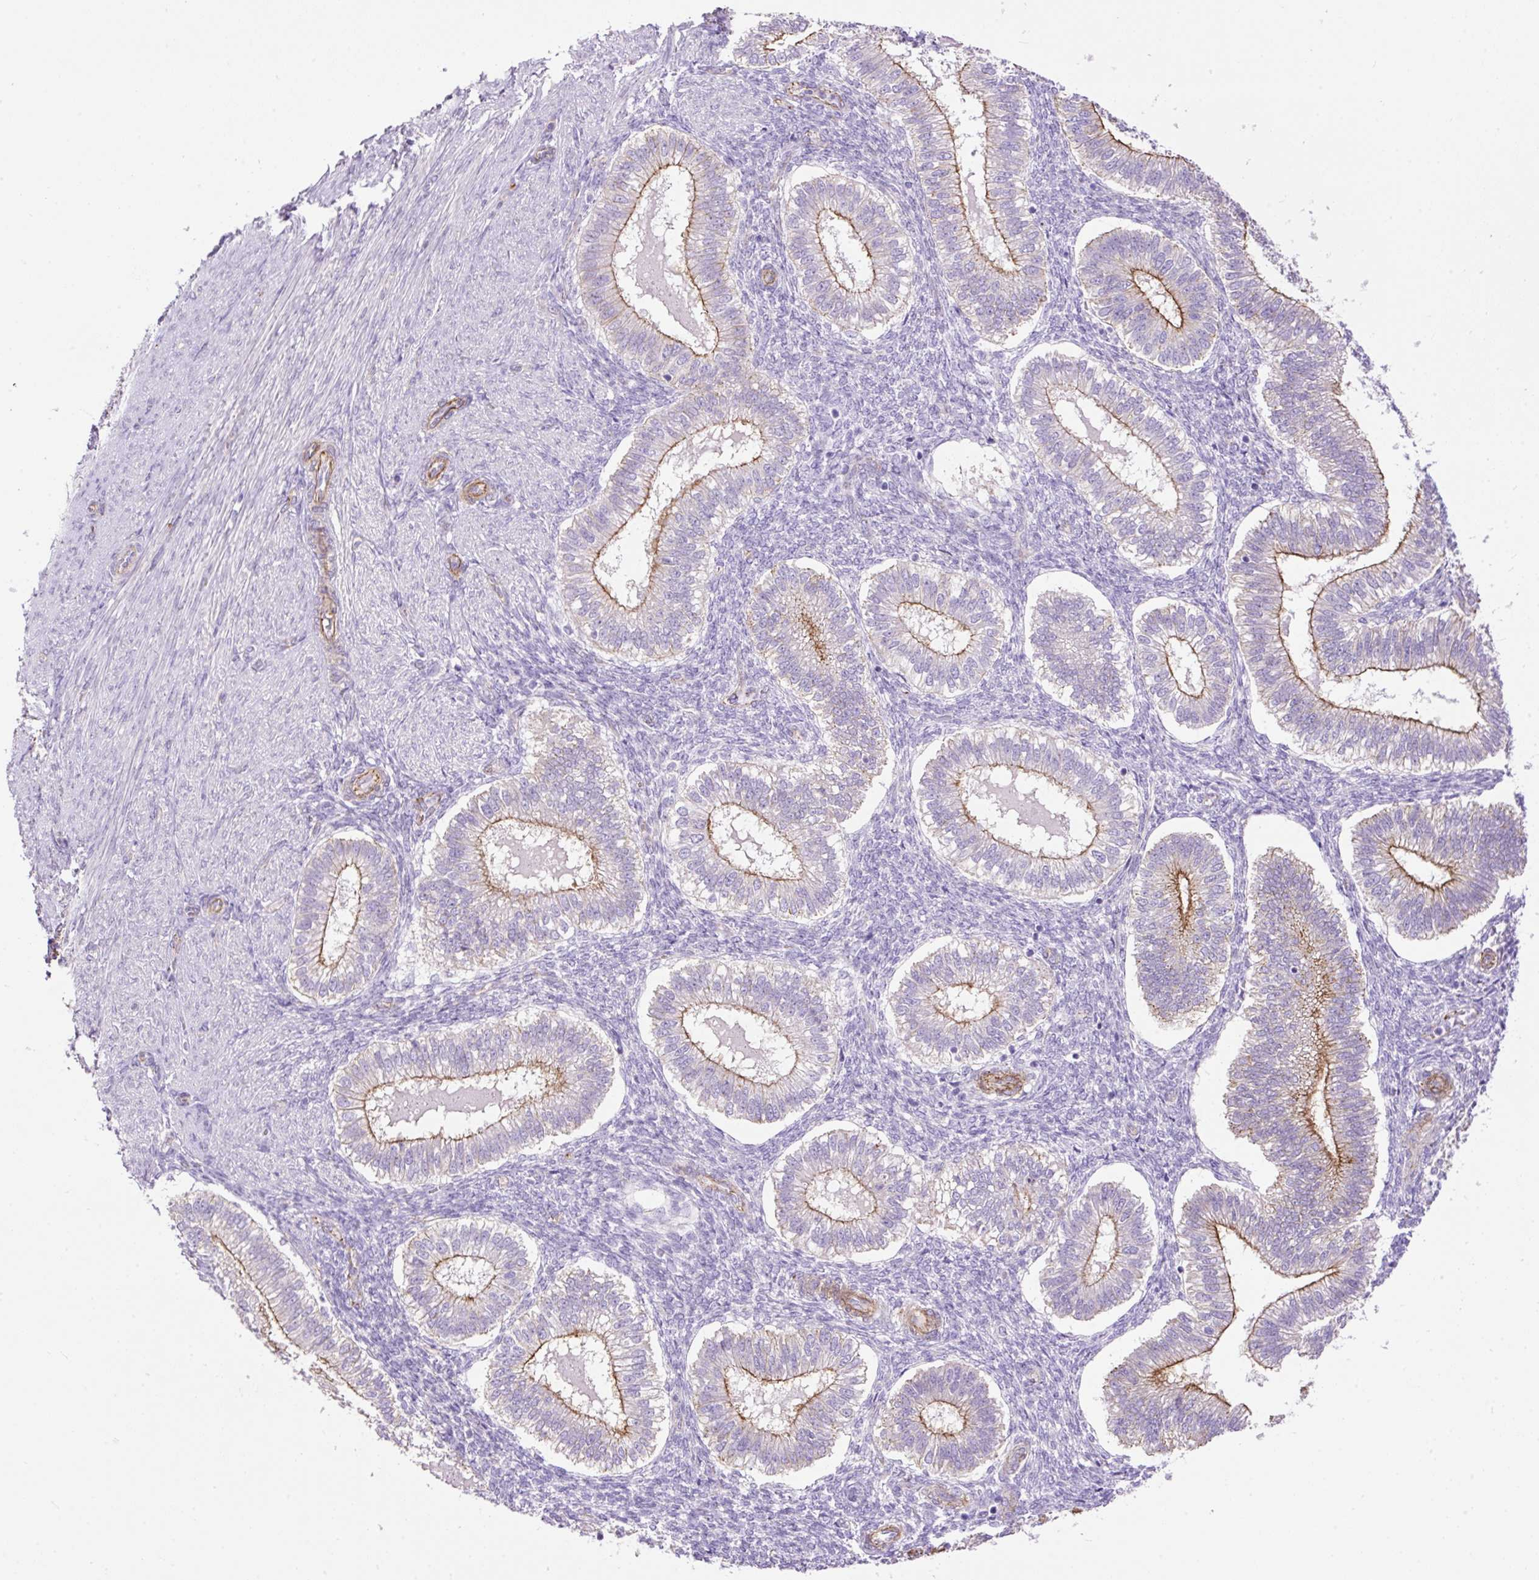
{"staining": {"intensity": "negative", "quantity": "none", "location": "none"}, "tissue": "endometrium", "cell_type": "Cells in endometrial stroma", "image_type": "normal", "snomed": [{"axis": "morphology", "description": "Normal tissue, NOS"}, {"axis": "topography", "description": "Endometrium"}], "caption": "DAB (3,3'-diaminobenzidine) immunohistochemical staining of unremarkable human endometrium exhibits no significant staining in cells in endometrial stroma.", "gene": "MAGEB16", "patient": {"sex": "female", "age": 25}}